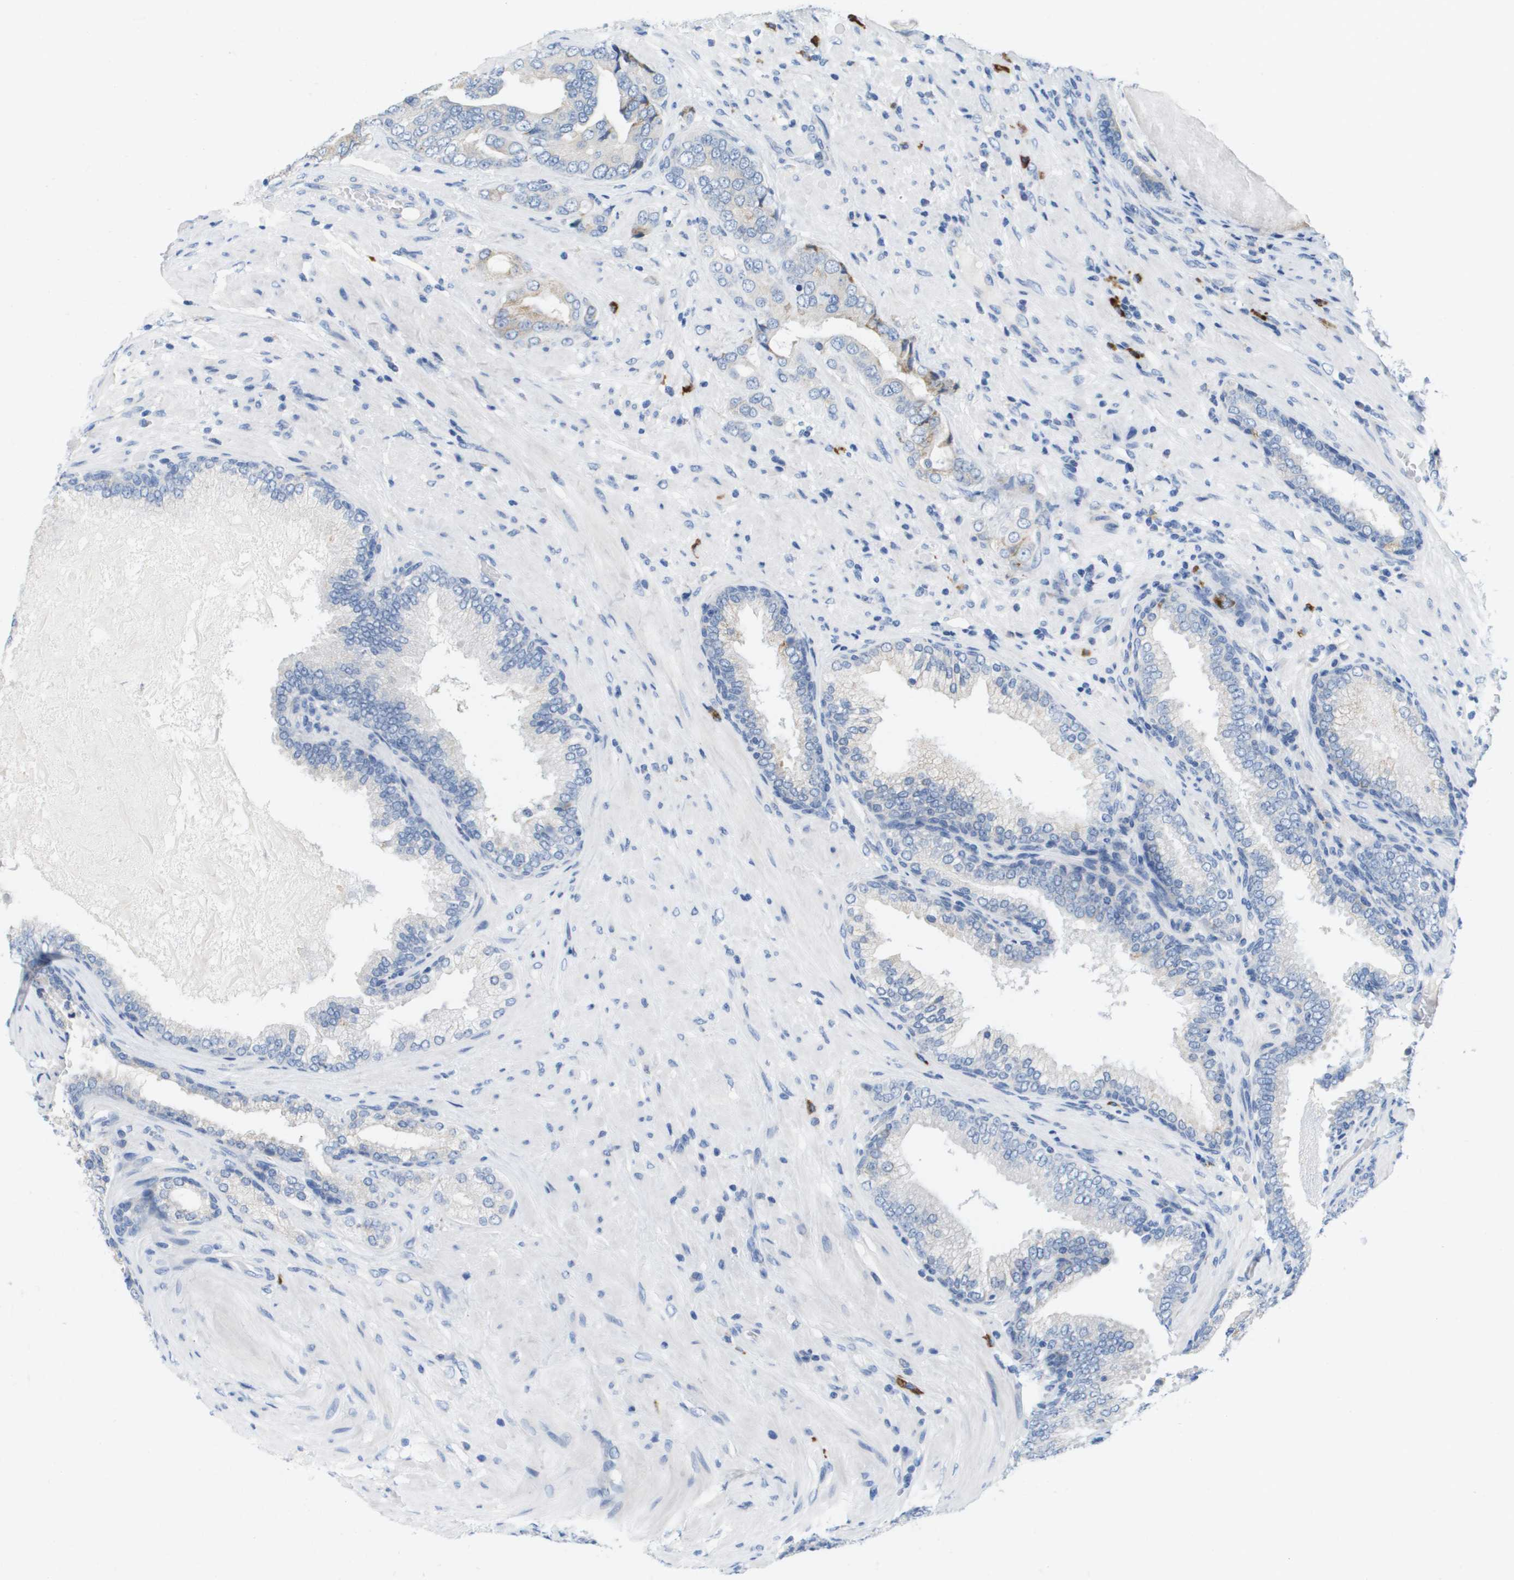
{"staining": {"intensity": "negative", "quantity": "none", "location": "none"}, "tissue": "prostate cancer", "cell_type": "Tumor cells", "image_type": "cancer", "snomed": [{"axis": "morphology", "description": "Adenocarcinoma, High grade"}, {"axis": "topography", "description": "Prostate"}], "caption": "Tumor cells are negative for protein expression in human prostate cancer. (DAB immunohistochemistry, high magnification).", "gene": "CD3G", "patient": {"sex": "male", "age": 50}}